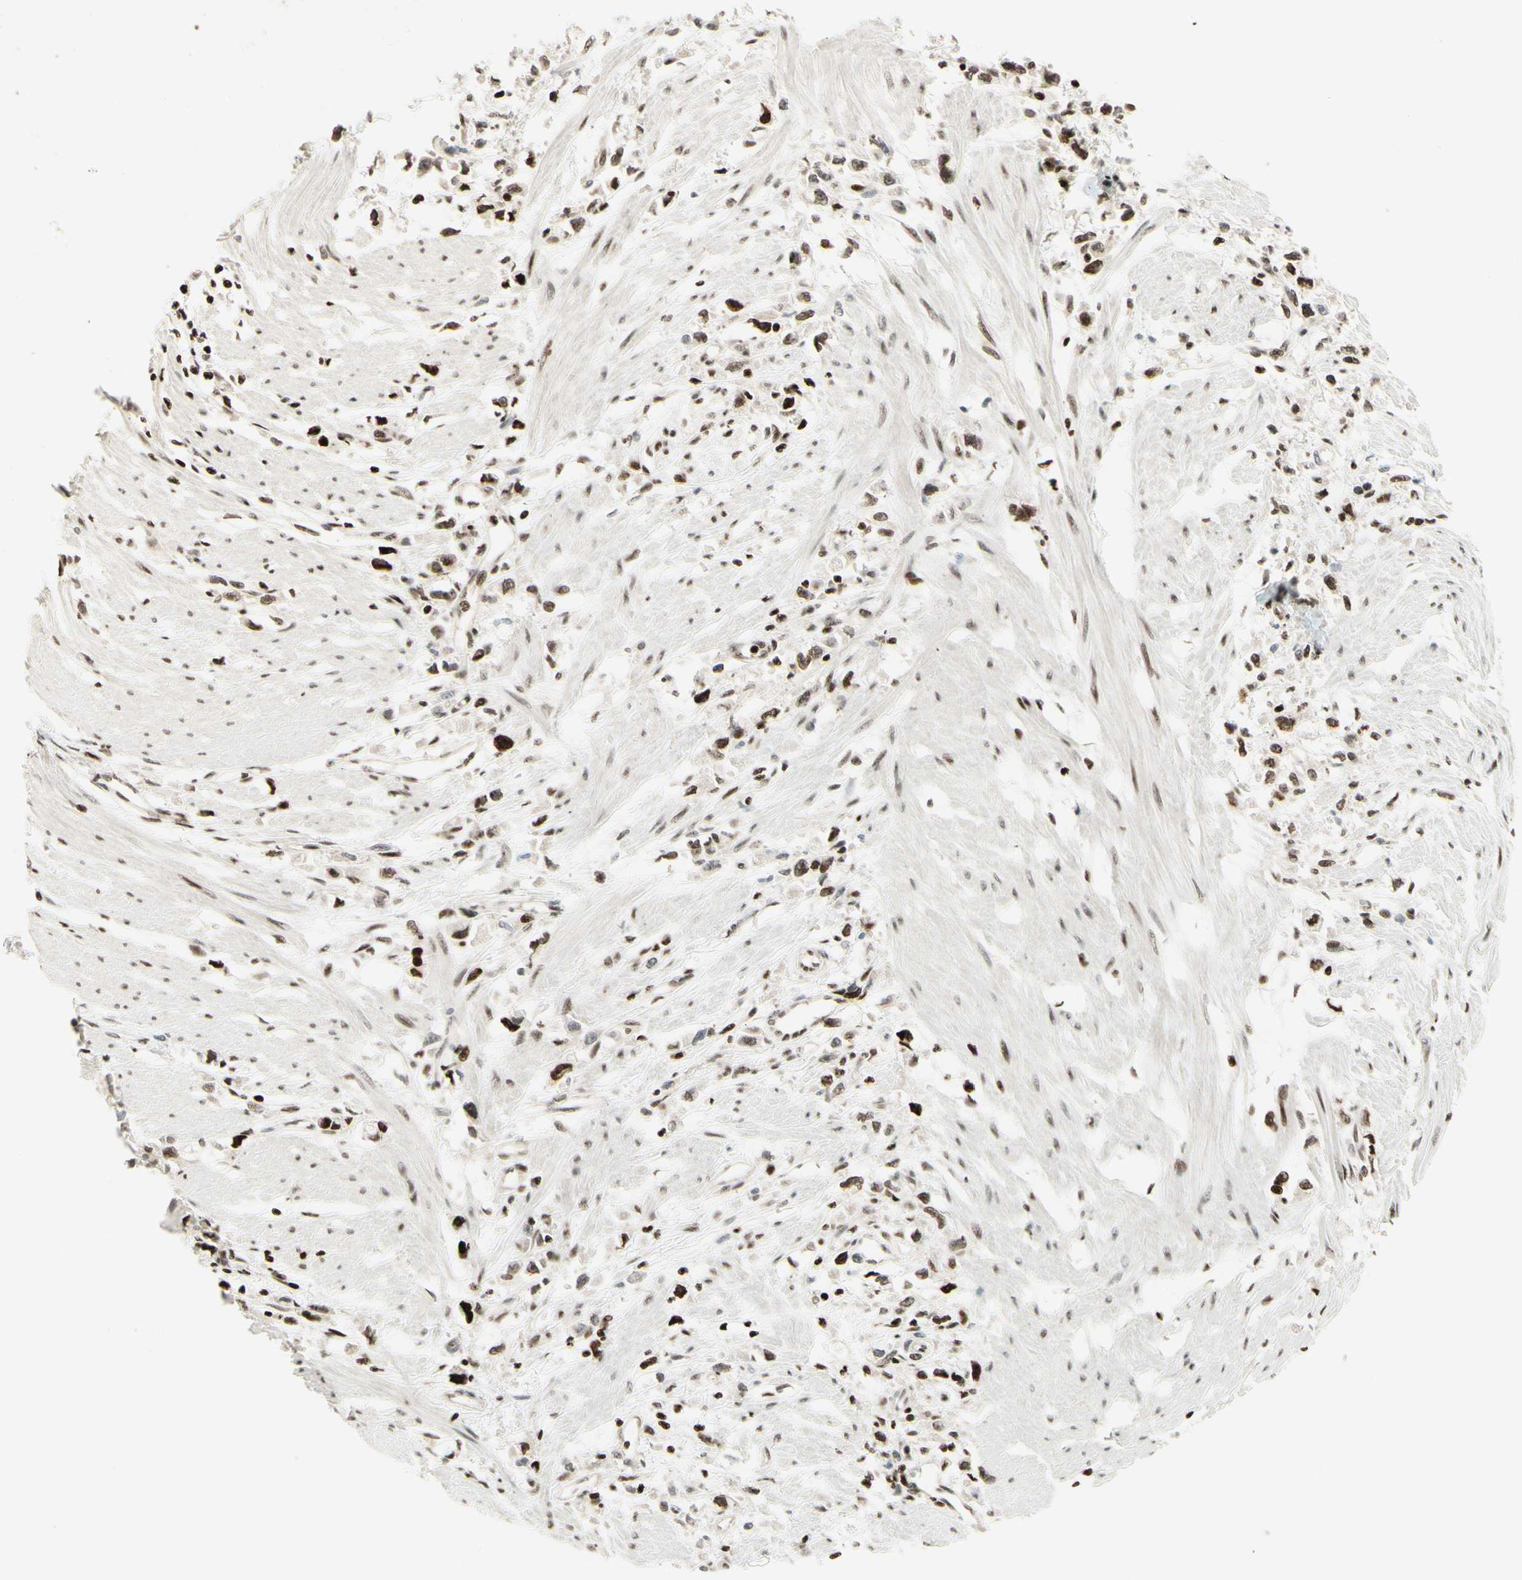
{"staining": {"intensity": "moderate", "quantity": ">75%", "location": "cytoplasmic/membranous,nuclear"}, "tissue": "stomach cancer", "cell_type": "Tumor cells", "image_type": "cancer", "snomed": [{"axis": "morphology", "description": "Adenocarcinoma, NOS"}, {"axis": "topography", "description": "Stomach"}], "caption": "DAB immunohistochemical staining of stomach adenocarcinoma shows moderate cytoplasmic/membranous and nuclear protein expression in approximately >75% of tumor cells. (brown staining indicates protein expression, while blue staining denotes nuclei).", "gene": "CDKL5", "patient": {"sex": "female", "age": 59}}